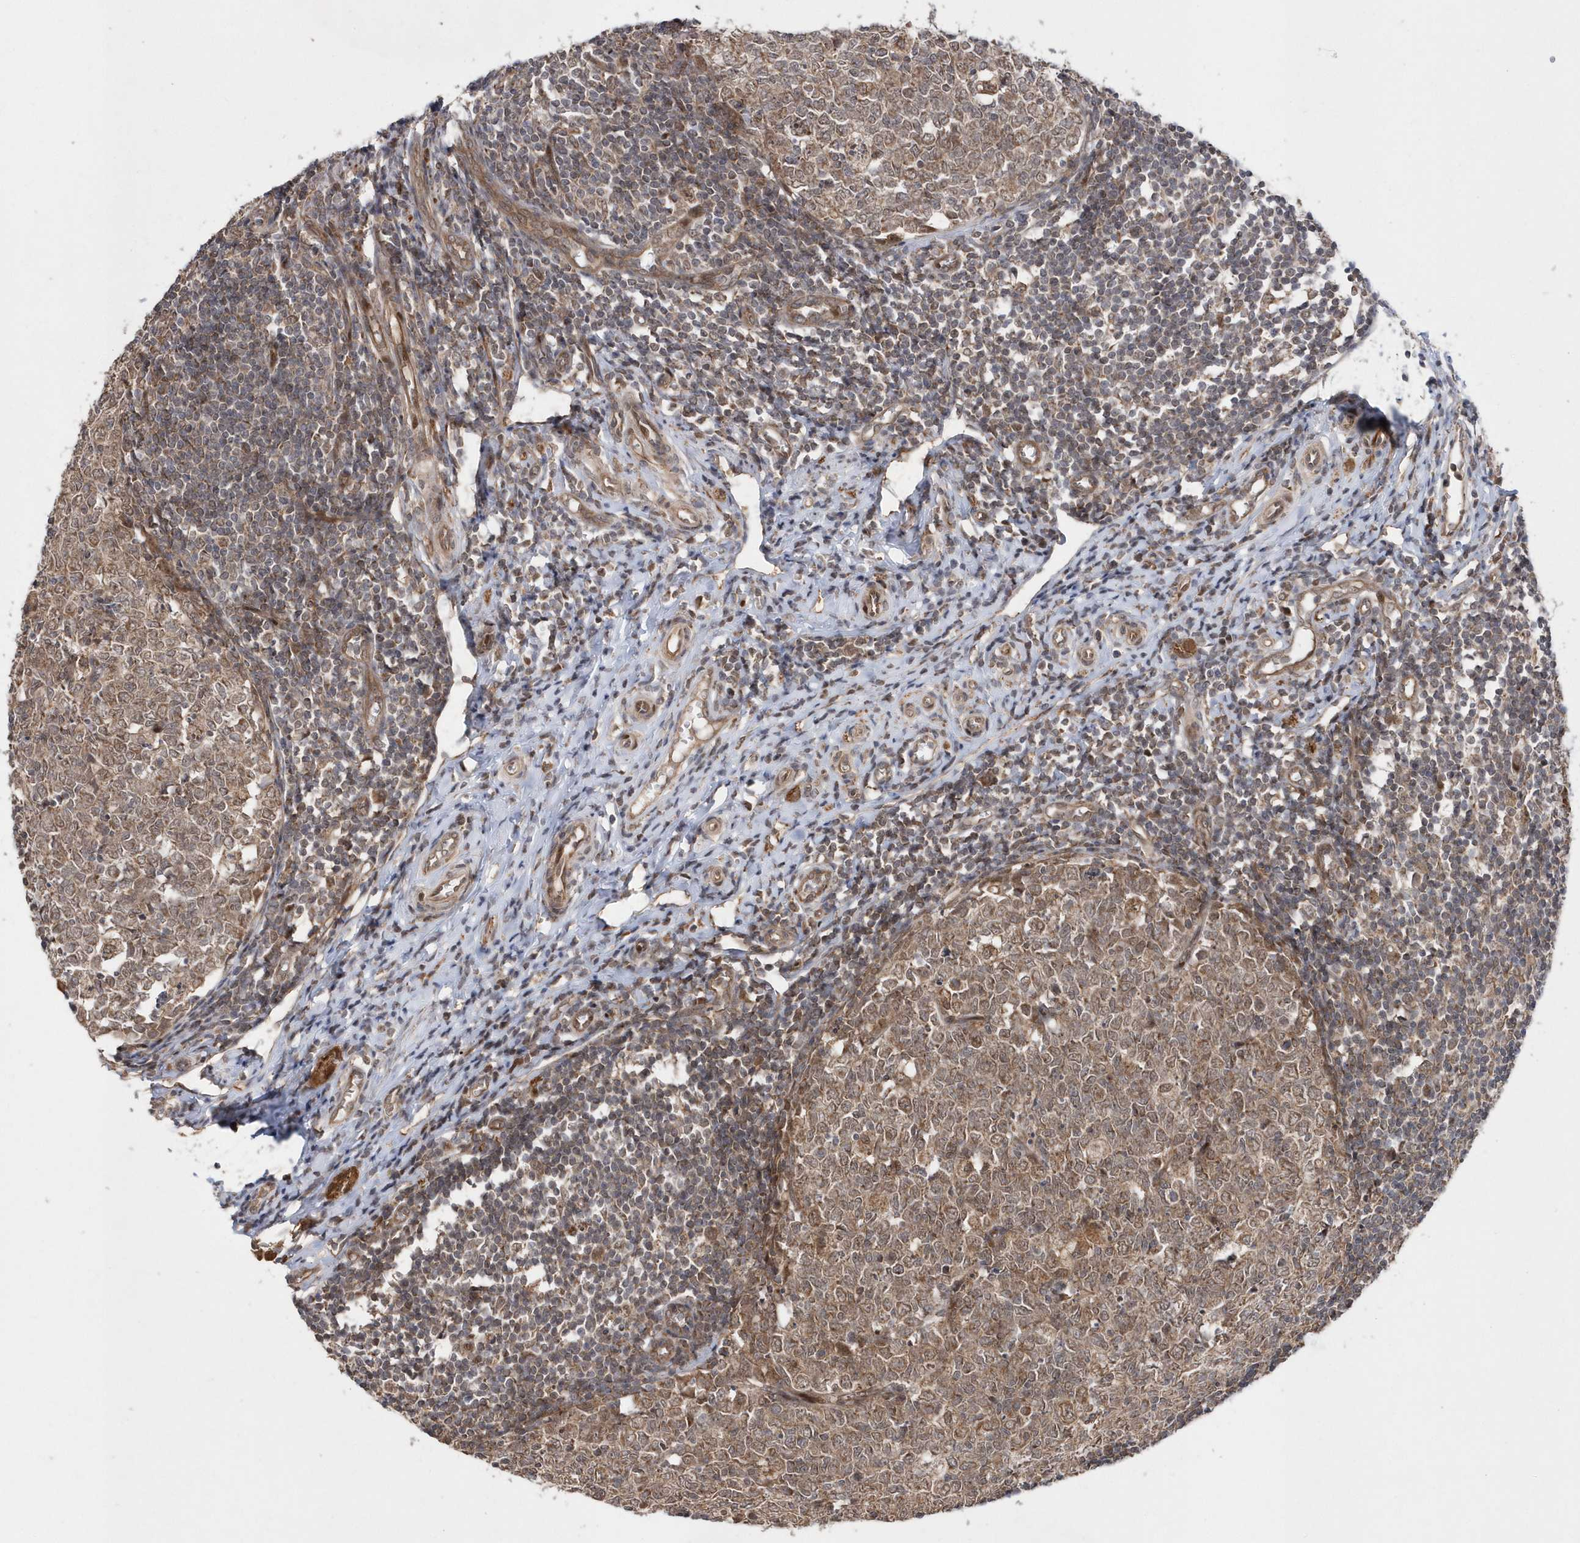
{"staining": {"intensity": "strong", "quantity": ">75%", "location": "cytoplasmic/membranous"}, "tissue": "appendix", "cell_type": "Glandular cells", "image_type": "normal", "snomed": [{"axis": "morphology", "description": "Normal tissue, NOS"}, {"axis": "topography", "description": "Appendix"}], "caption": "Immunohistochemistry staining of normal appendix, which shows high levels of strong cytoplasmic/membranous expression in approximately >75% of glandular cells indicating strong cytoplasmic/membranous protein expression. The staining was performed using DAB (brown) for protein detection and nuclei were counterstained in hematoxylin (blue).", "gene": "DALRD3", "patient": {"sex": "male", "age": 14}}